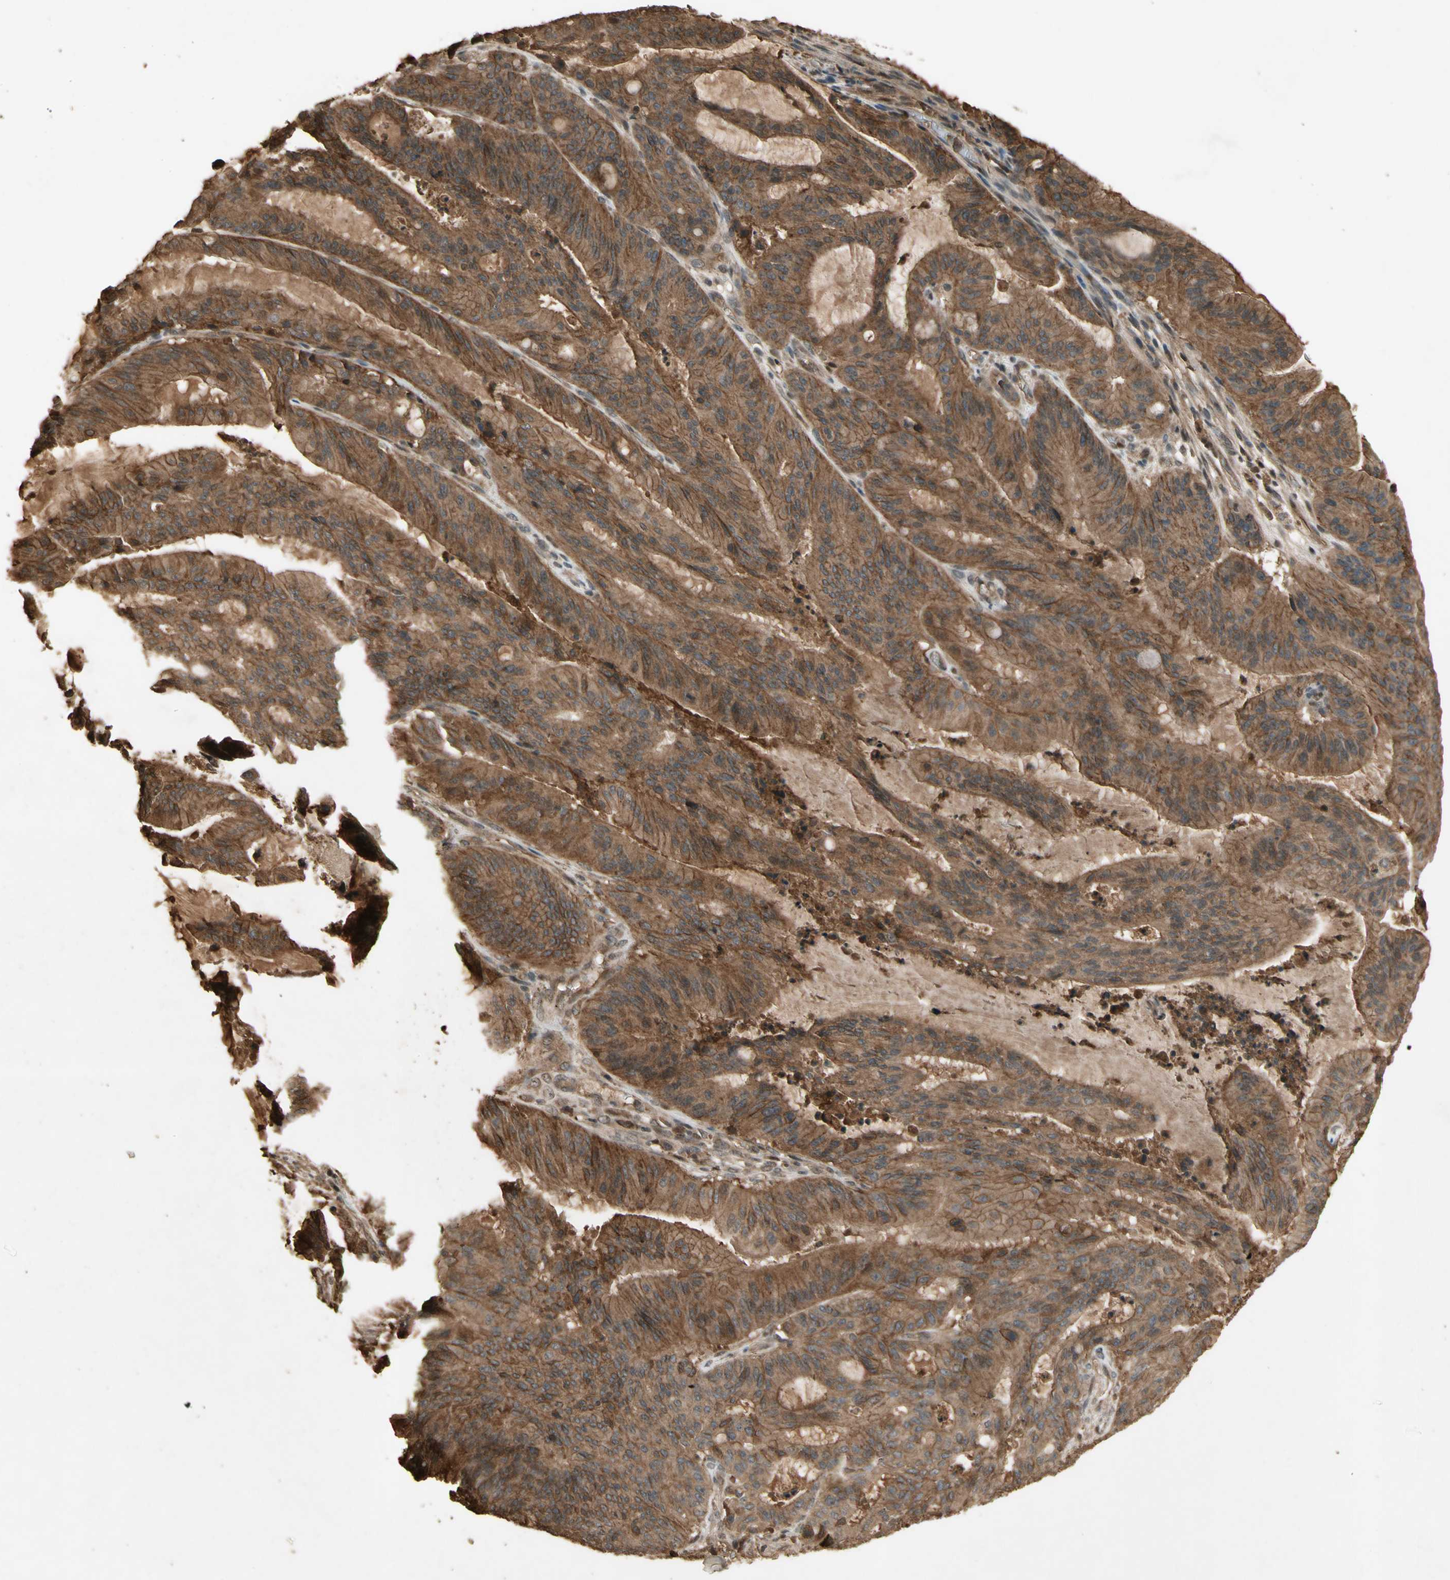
{"staining": {"intensity": "moderate", "quantity": ">75%", "location": "cytoplasmic/membranous"}, "tissue": "liver cancer", "cell_type": "Tumor cells", "image_type": "cancer", "snomed": [{"axis": "morphology", "description": "Cholangiocarcinoma"}, {"axis": "topography", "description": "Liver"}], "caption": "Protein analysis of liver cancer tissue displays moderate cytoplasmic/membranous expression in approximately >75% of tumor cells.", "gene": "SMAD9", "patient": {"sex": "female", "age": 73}}